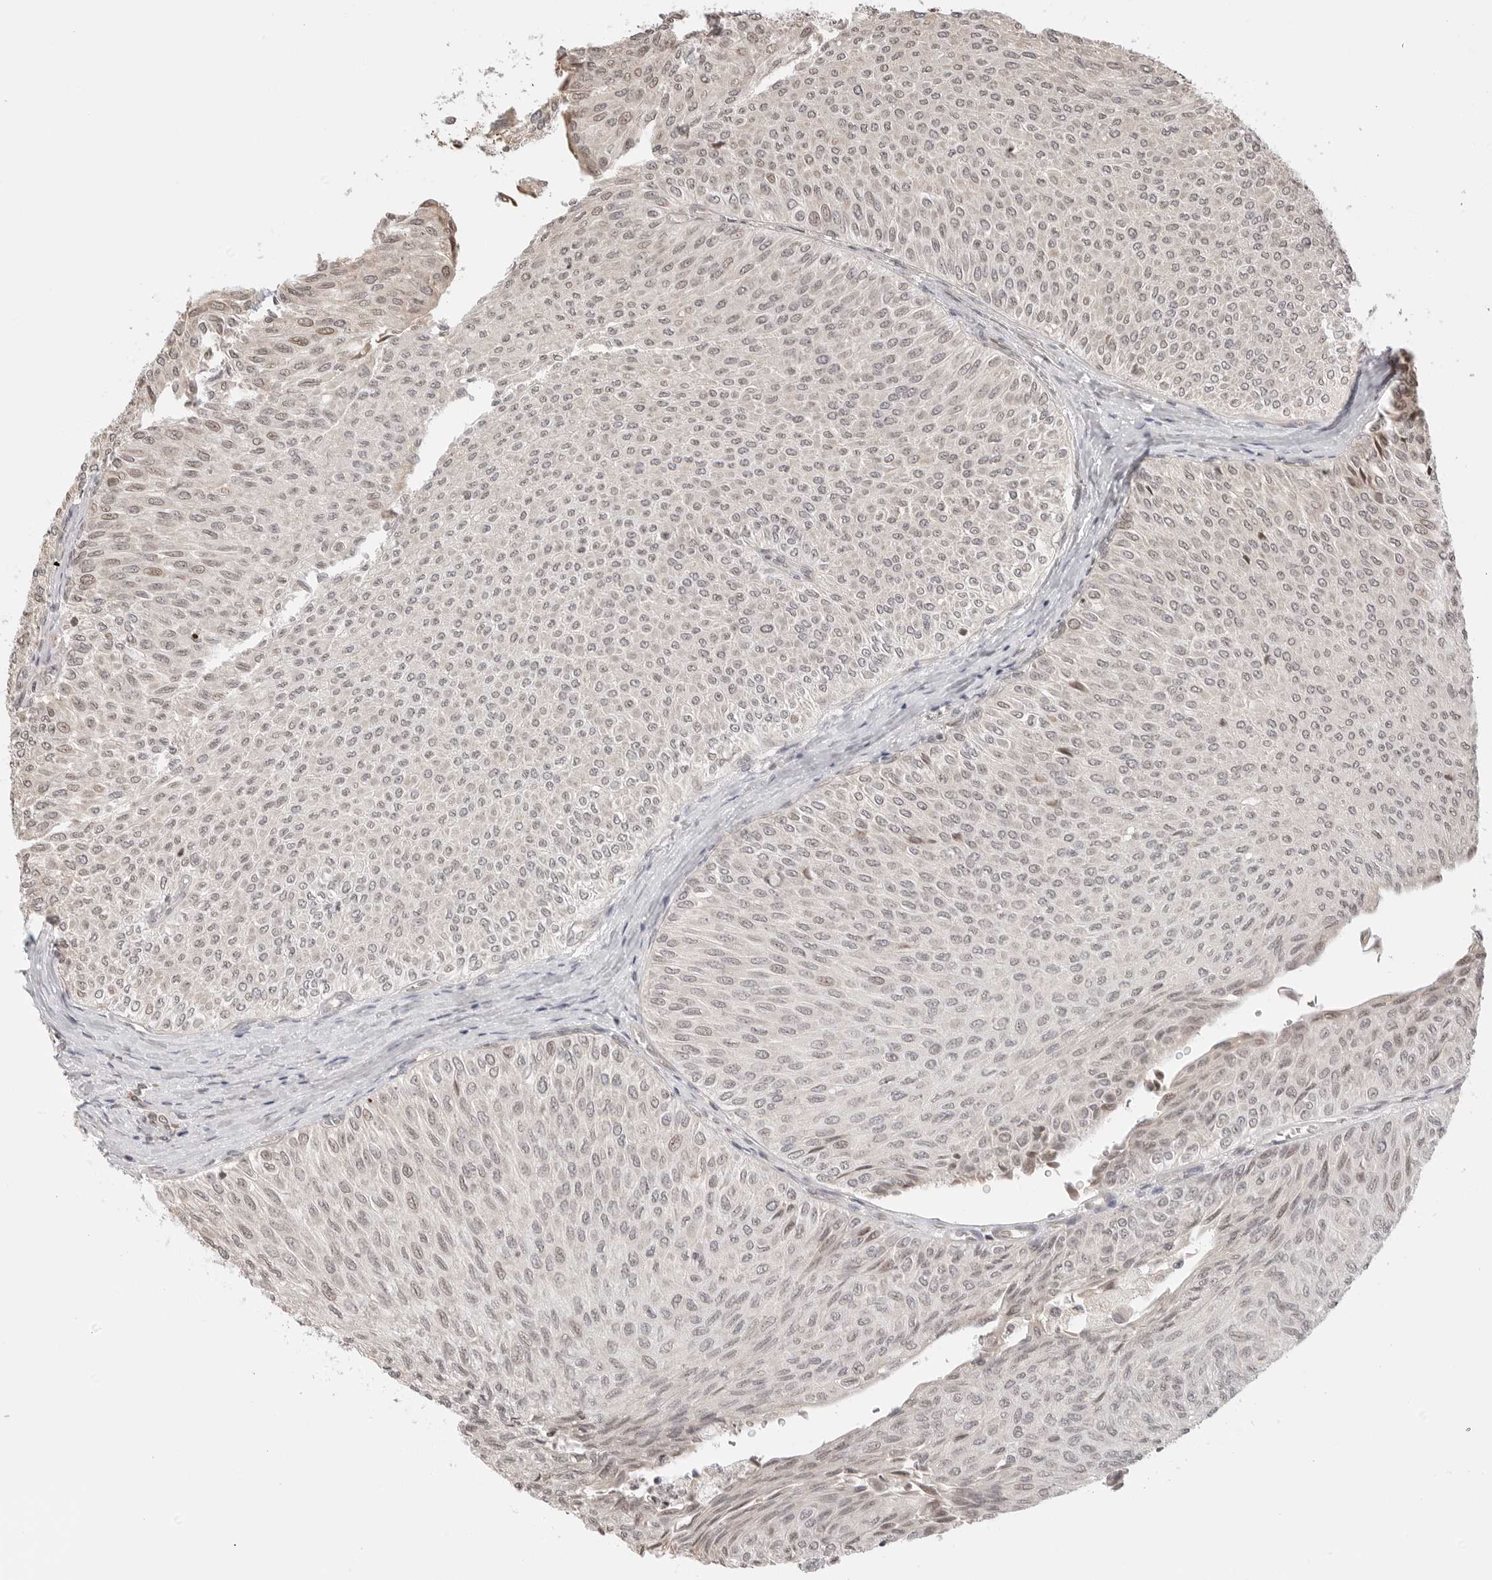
{"staining": {"intensity": "negative", "quantity": "none", "location": "none"}, "tissue": "urothelial cancer", "cell_type": "Tumor cells", "image_type": "cancer", "snomed": [{"axis": "morphology", "description": "Urothelial carcinoma, Low grade"}, {"axis": "topography", "description": "Urinary bladder"}], "caption": "IHC image of neoplastic tissue: human low-grade urothelial carcinoma stained with DAB displays no significant protein expression in tumor cells.", "gene": "FKBP14", "patient": {"sex": "male", "age": 78}}